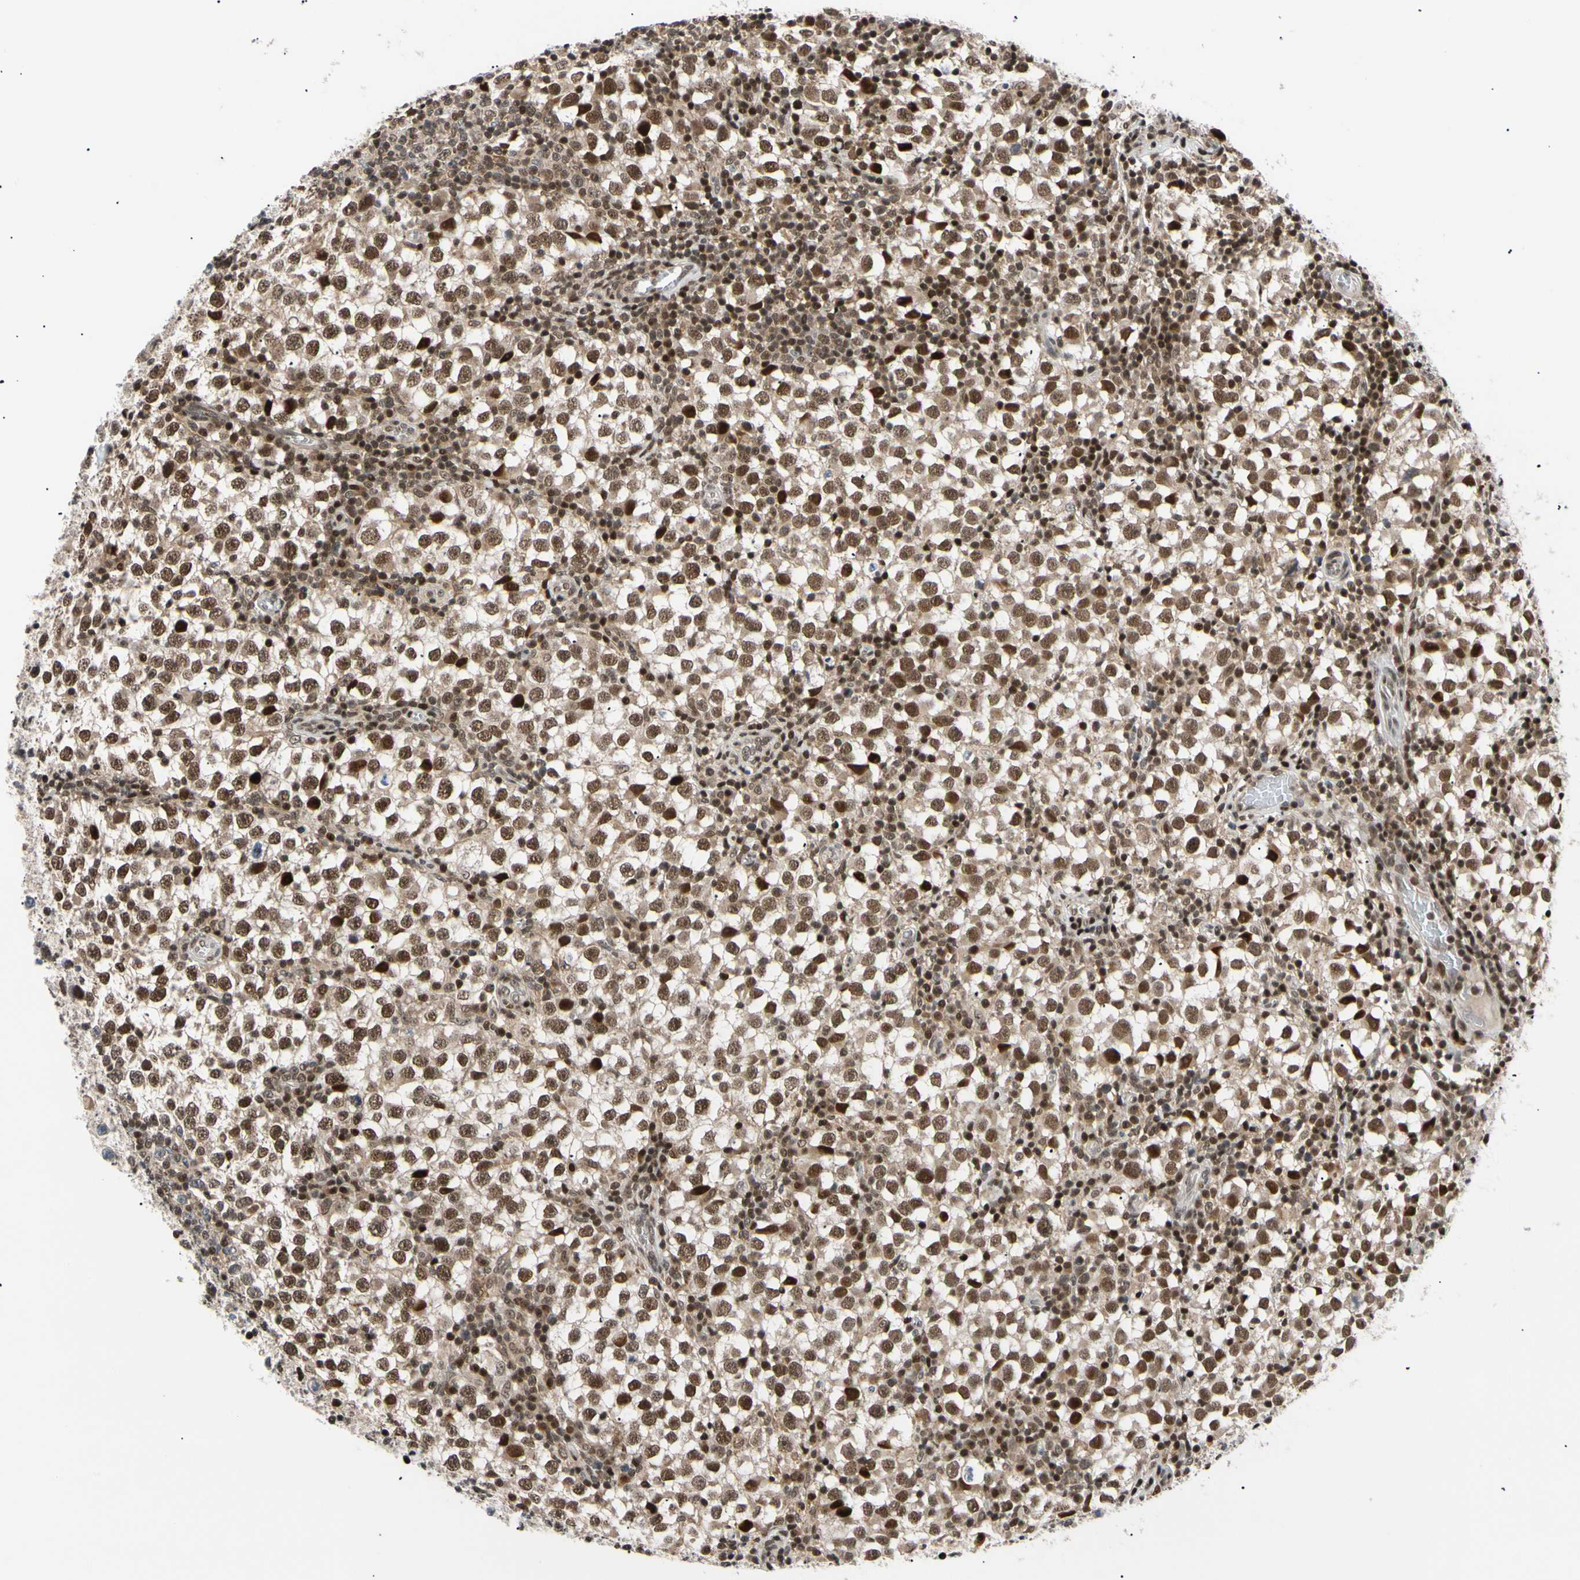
{"staining": {"intensity": "strong", "quantity": ">75%", "location": "nuclear"}, "tissue": "testis cancer", "cell_type": "Tumor cells", "image_type": "cancer", "snomed": [{"axis": "morphology", "description": "Seminoma, NOS"}, {"axis": "topography", "description": "Testis"}], "caption": "IHC photomicrograph of neoplastic tissue: human testis cancer stained using immunohistochemistry displays high levels of strong protein expression localized specifically in the nuclear of tumor cells, appearing as a nuclear brown color.", "gene": "E2F1", "patient": {"sex": "male", "age": 65}}